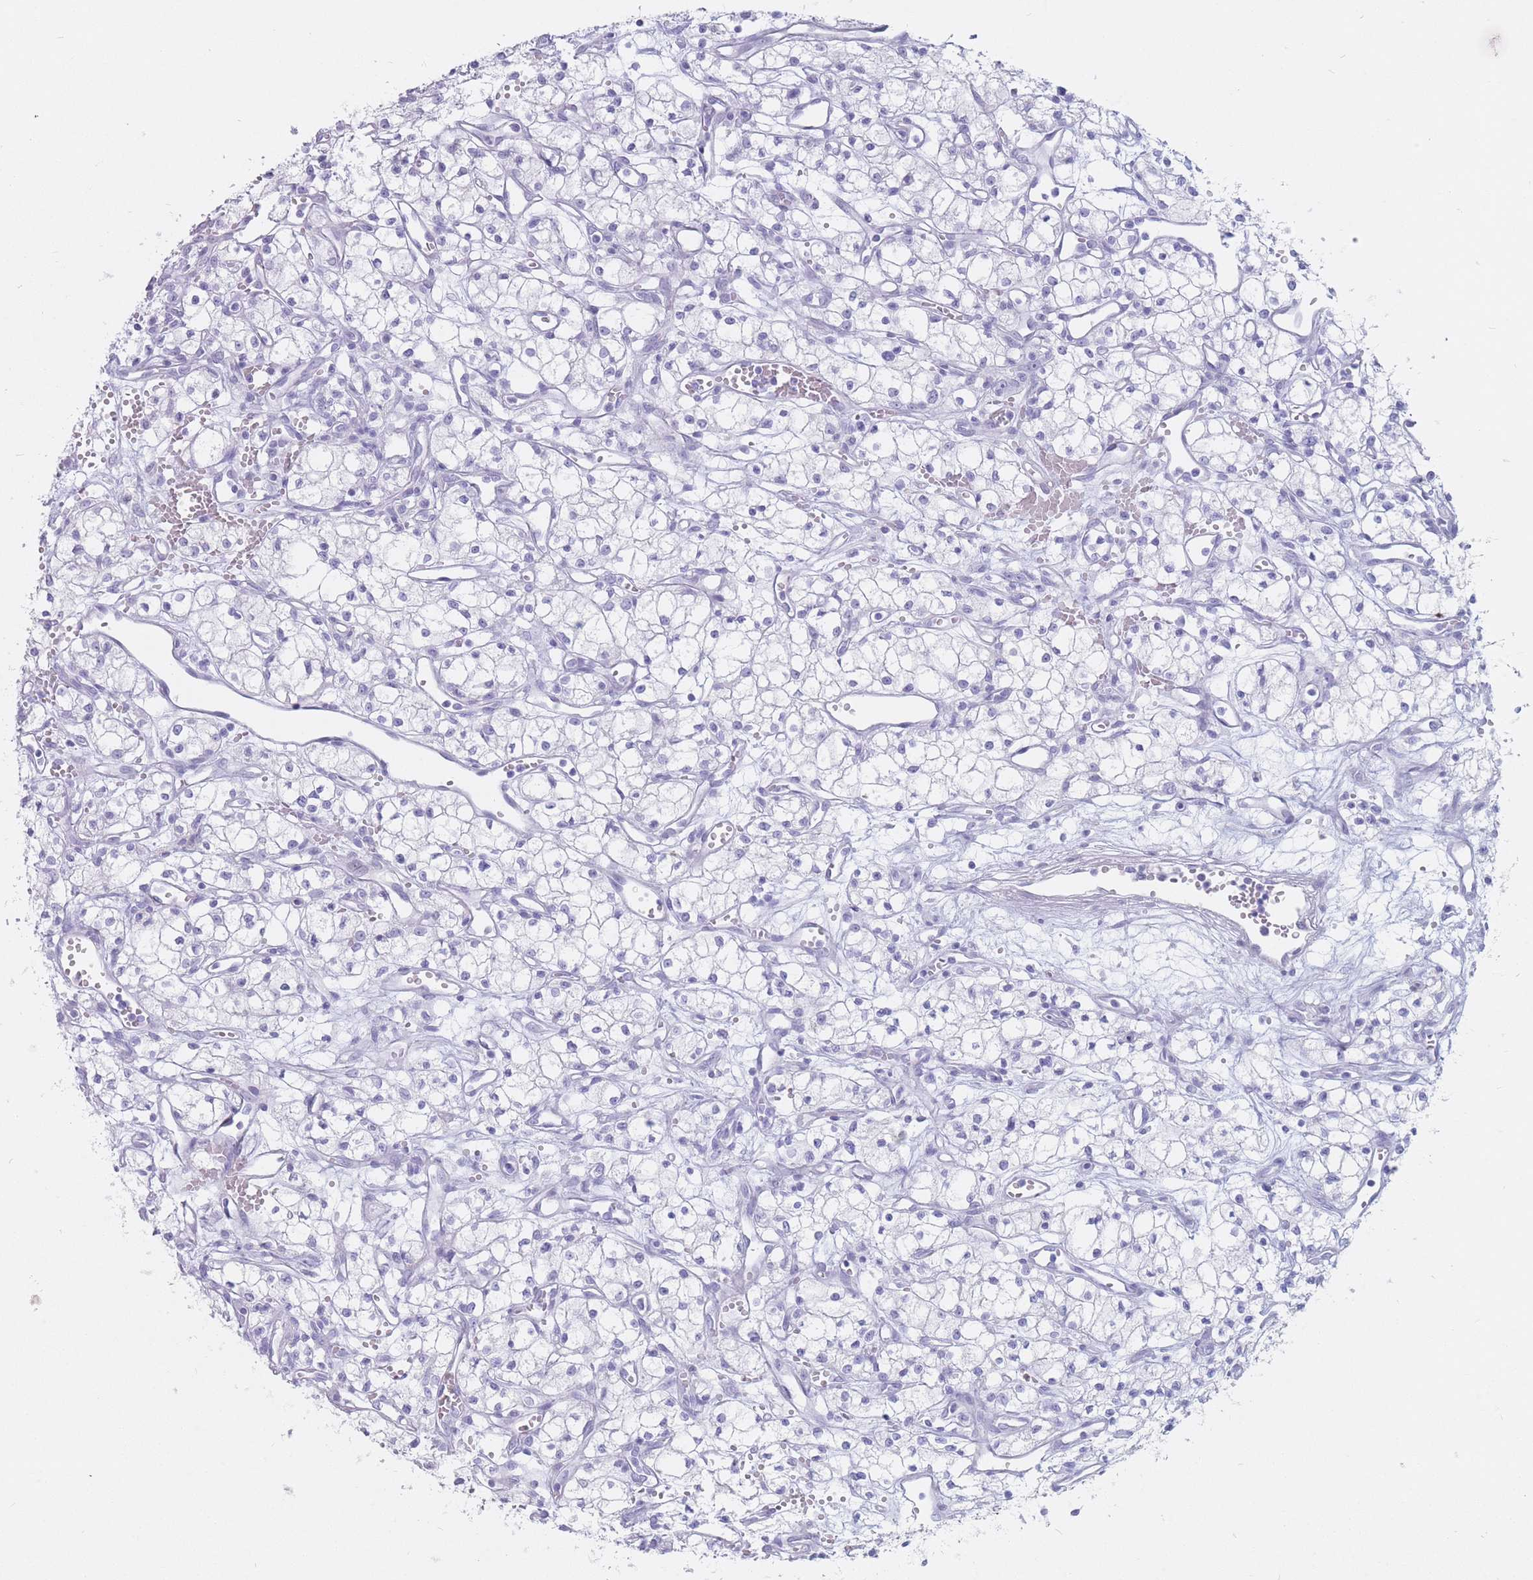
{"staining": {"intensity": "negative", "quantity": "none", "location": "none"}, "tissue": "renal cancer", "cell_type": "Tumor cells", "image_type": "cancer", "snomed": [{"axis": "morphology", "description": "Adenocarcinoma, NOS"}, {"axis": "topography", "description": "Kidney"}], "caption": "Tumor cells are negative for brown protein staining in renal cancer (adenocarcinoma).", "gene": "ST3GAL5", "patient": {"sex": "male", "age": 59}}